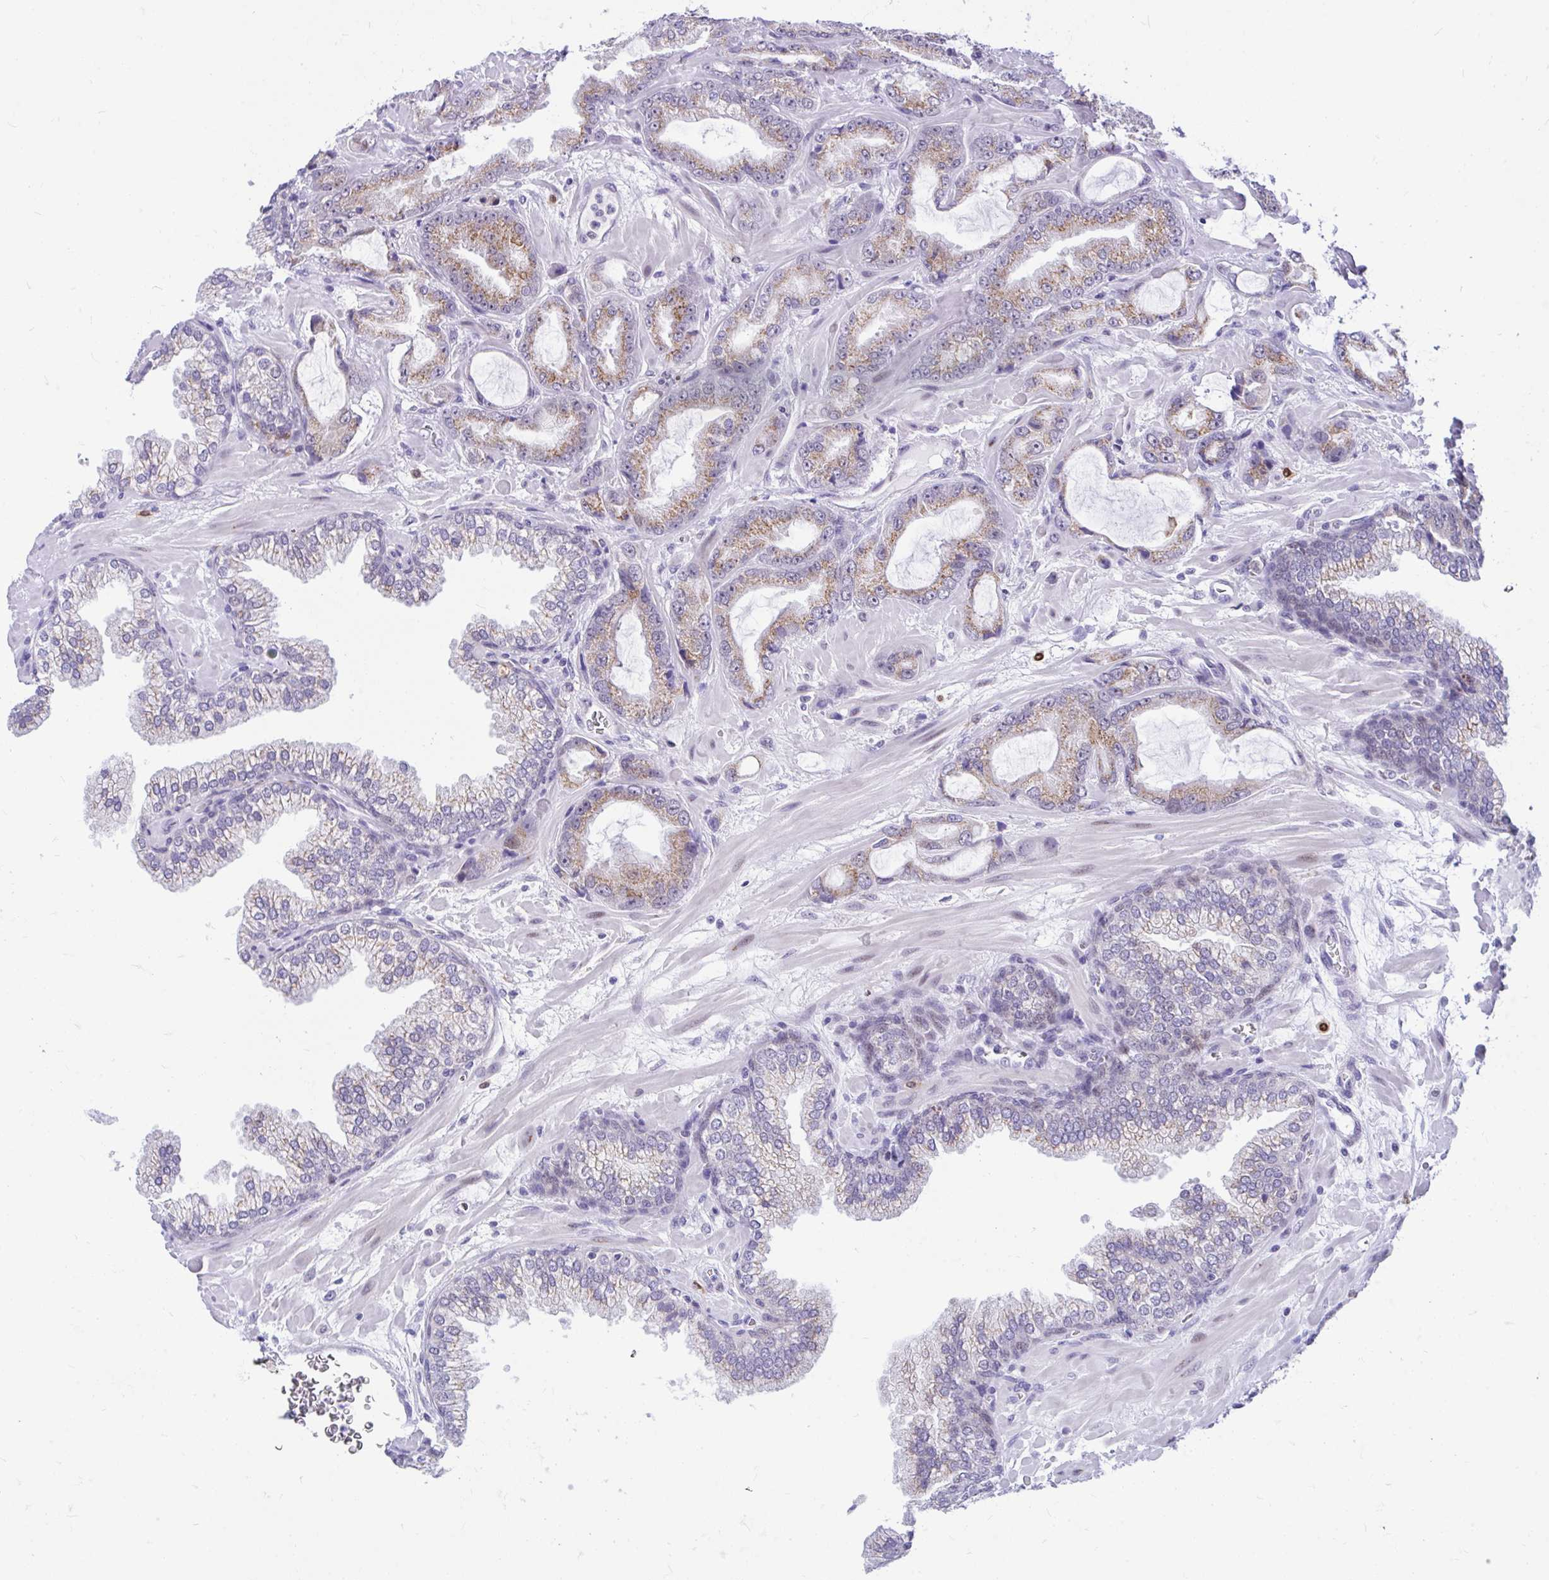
{"staining": {"intensity": "moderate", "quantity": ">75%", "location": "cytoplasmic/membranous"}, "tissue": "prostate cancer", "cell_type": "Tumor cells", "image_type": "cancer", "snomed": [{"axis": "morphology", "description": "Adenocarcinoma, High grade"}, {"axis": "topography", "description": "Prostate"}], "caption": "Immunohistochemistry (IHC) of prostate high-grade adenocarcinoma shows medium levels of moderate cytoplasmic/membranous positivity in about >75% of tumor cells.", "gene": "GLB1L2", "patient": {"sex": "male", "age": 68}}